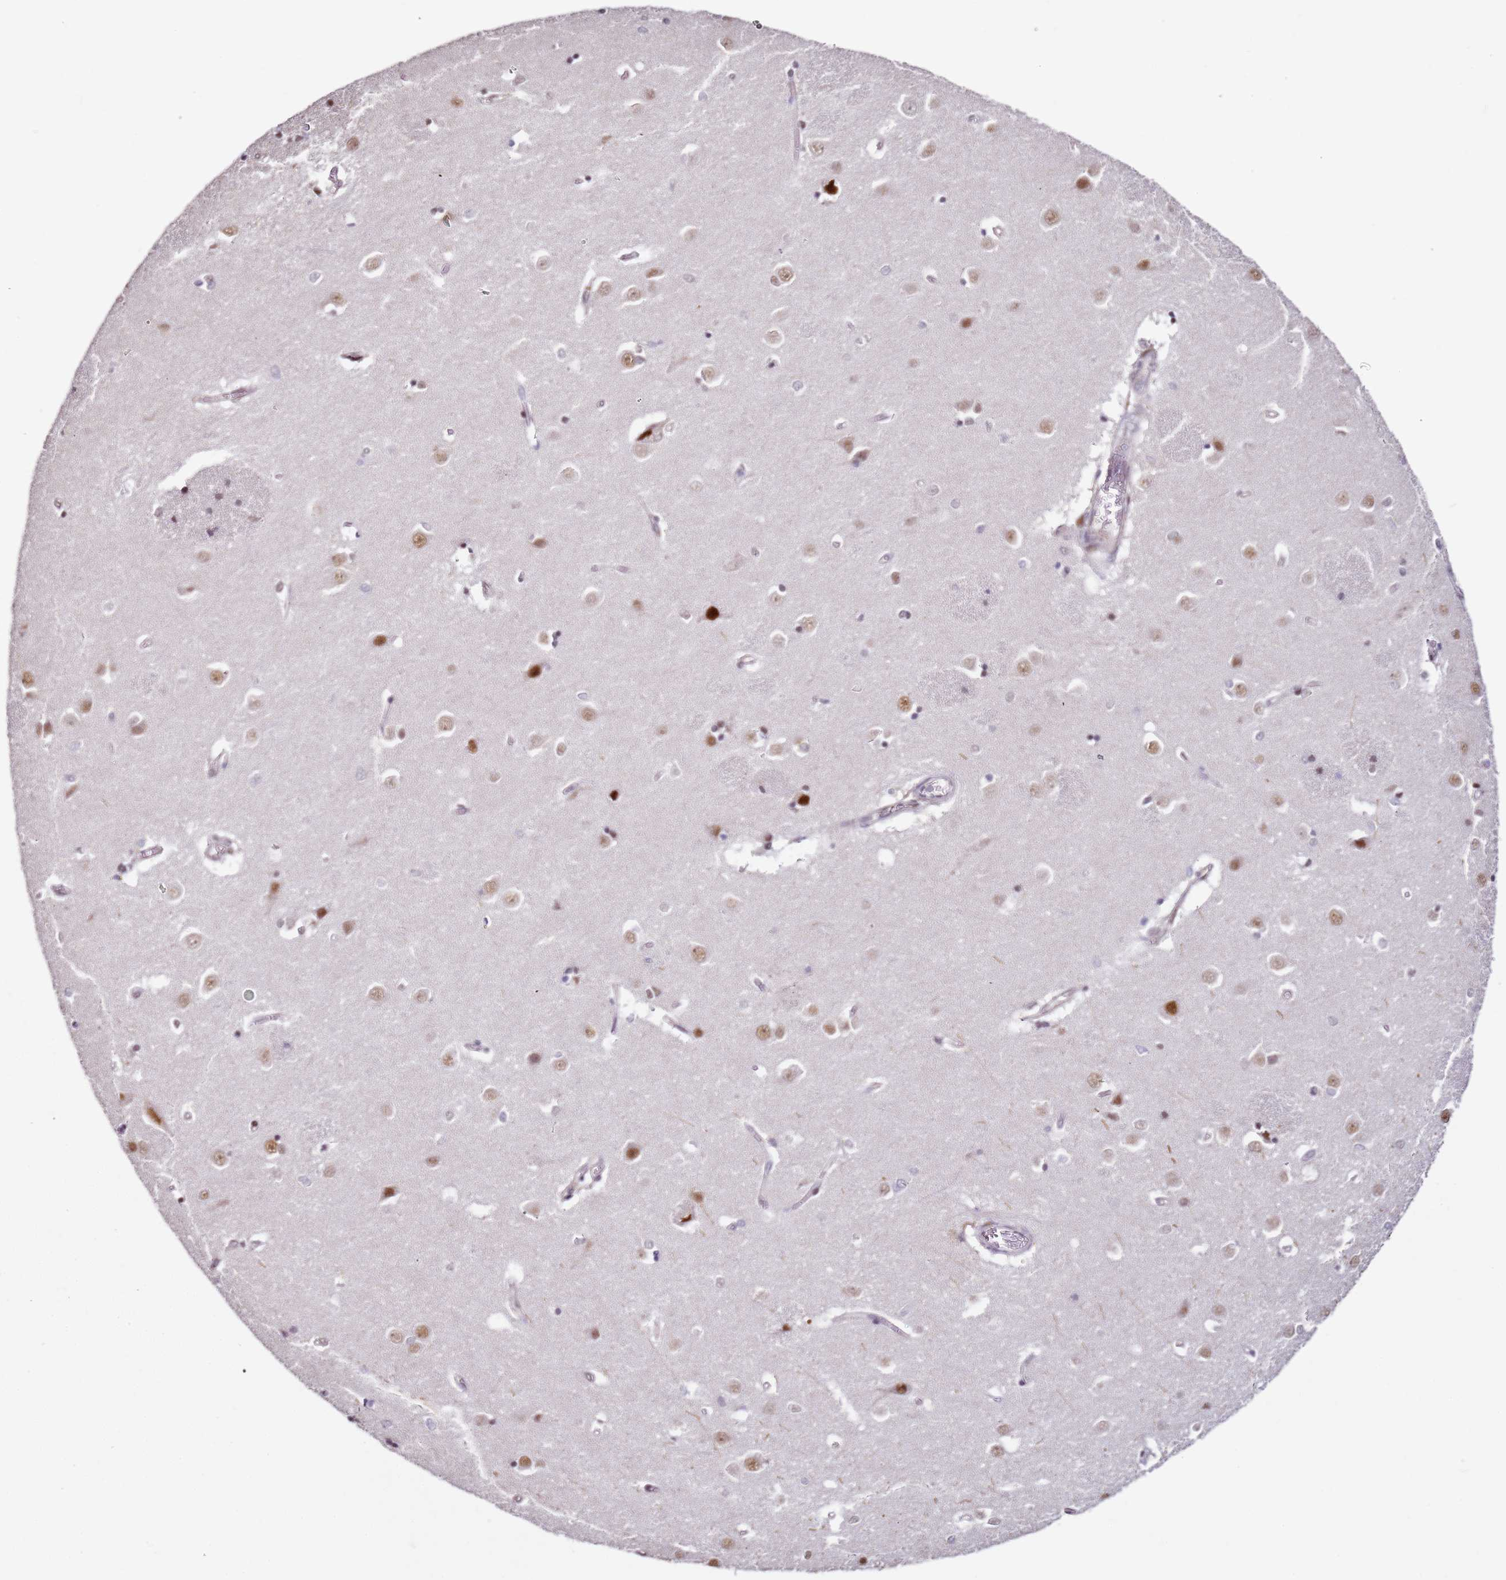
{"staining": {"intensity": "moderate", "quantity": "<25%", "location": "nuclear"}, "tissue": "caudate", "cell_type": "Glial cells", "image_type": "normal", "snomed": [{"axis": "morphology", "description": "Normal tissue, NOS"}, {"axis": "topography", "description": "Lateral ventricle wall"}], "caption": "Approximately <25% of glial cells in unremarkable caudate display moderate nuclear protein staining as visualized by brown immunohistochemical staining.", "gene": "PSMD4", "patient": {"sex": "male", "age": 37}}